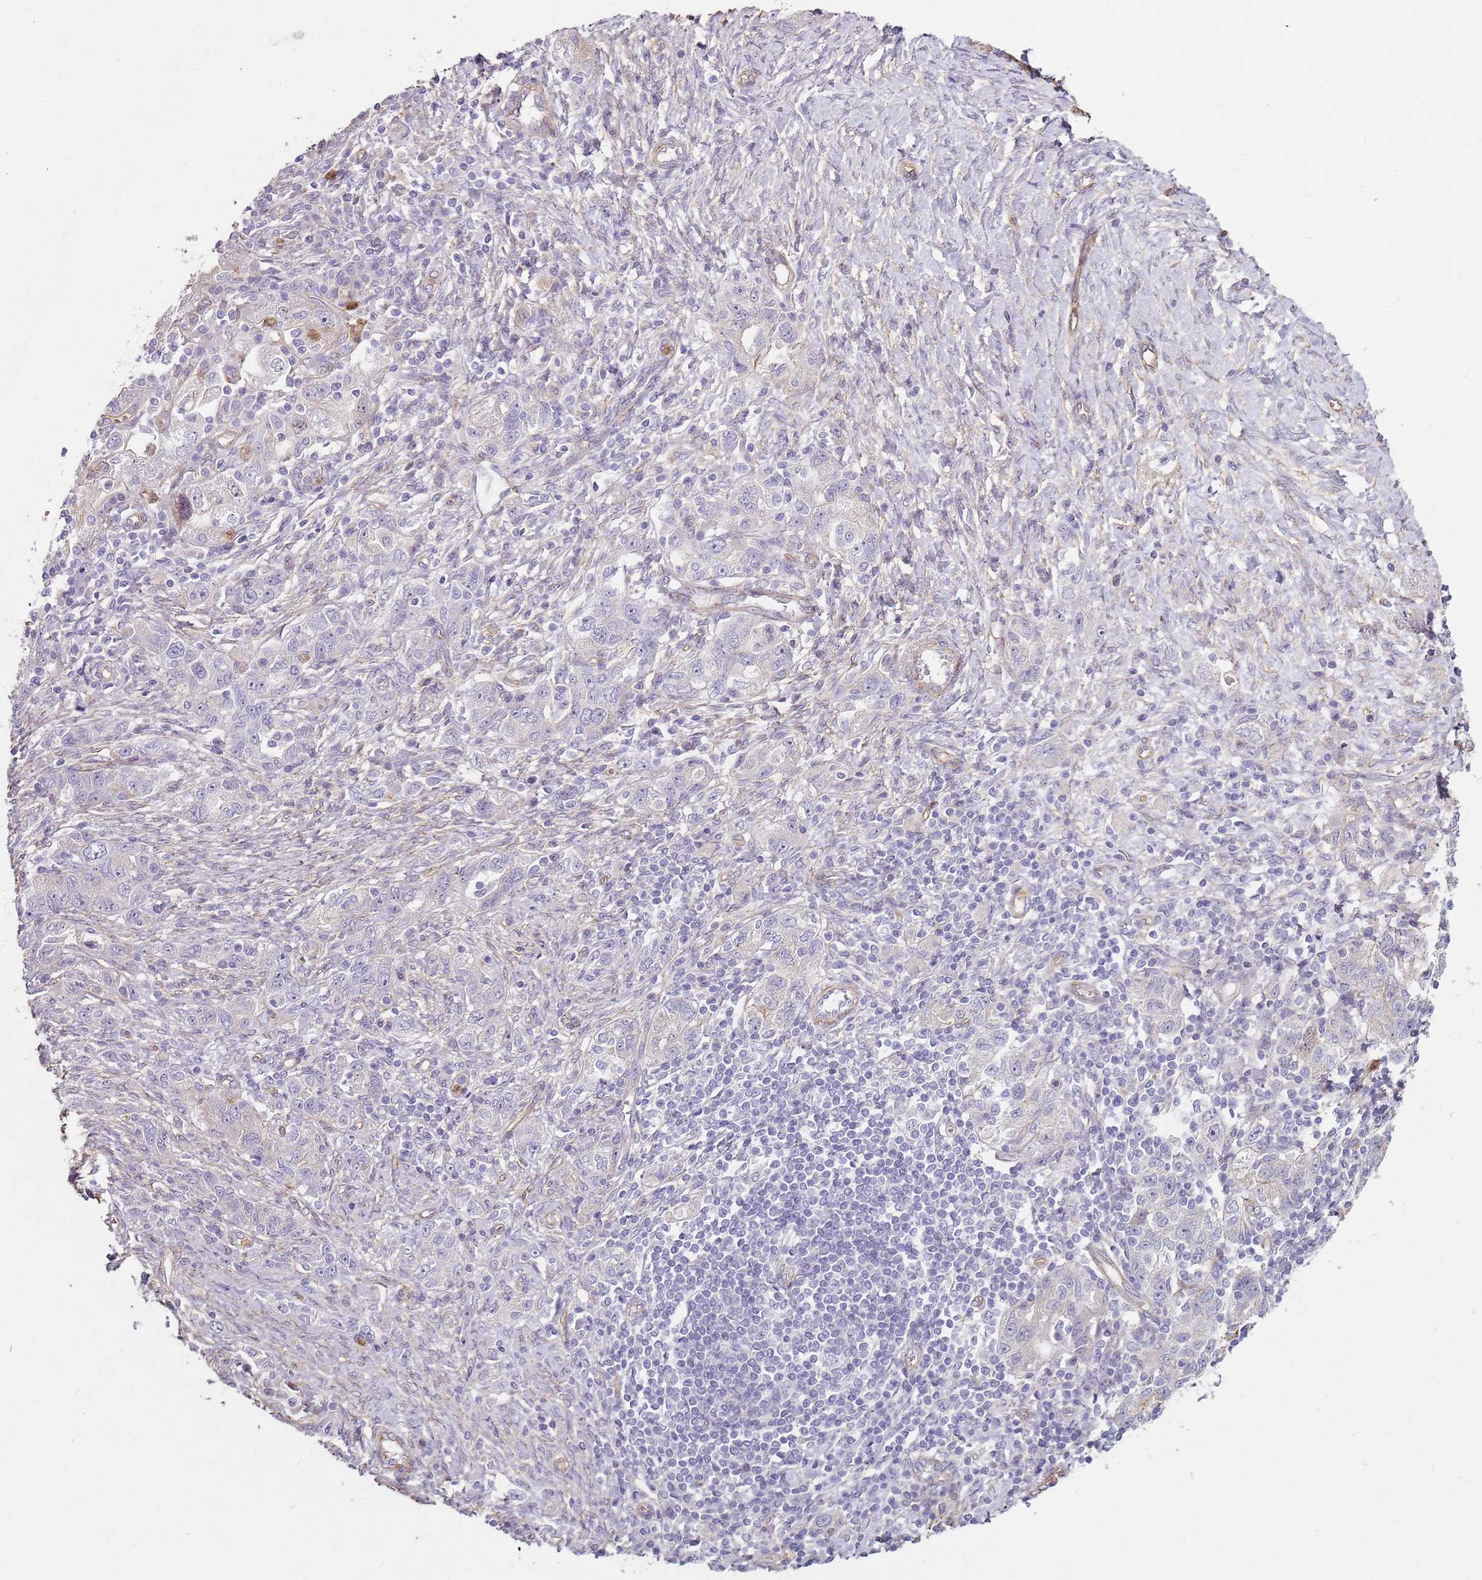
{"staining": {"intensity": "negative", "quantity": "none", "location": "none"}, "tissue": "ovarian cancer", "cell_type": "Tumor cells", "image_type": "cancer", "snomed": [{"axis": "morphology", "description": "Carcinoma, NOS"}, {"axis": "morphology", "description": "Cystadenocarcinoma, serous, NOS"}, {"axis": "topography", "description": "Ovary"}], "caption": "Immunohistochemistry micrograph of neoplastic tissue: human ovarian cancer stained with DAB exhibits no significant protein expression in tumor cells.", "gene": "PHLPP2", "patient": {"sex": "female", "age": 69}}